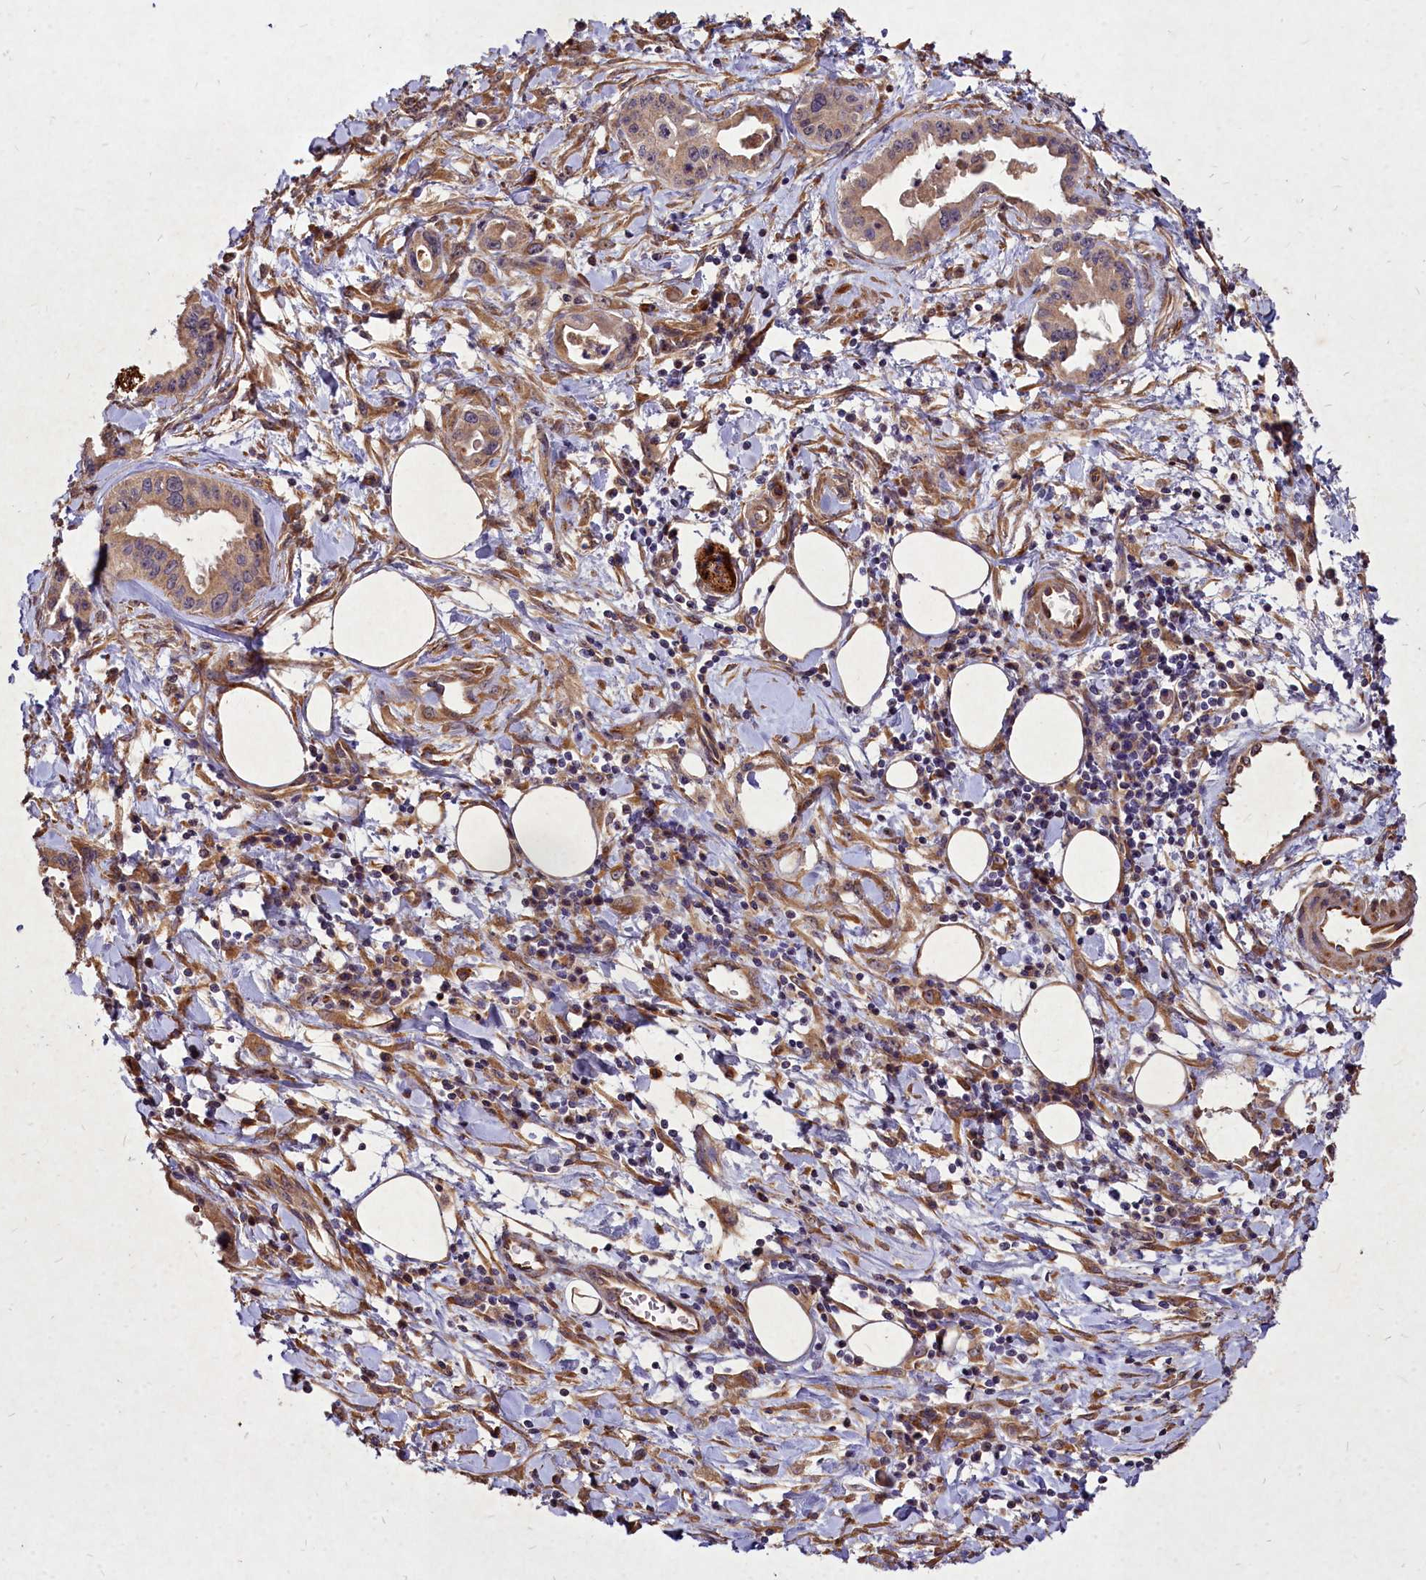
{"staining": {"intensity": "moderate", "quantity": "25%-75%", "location": "cytoplasmic/membranous"}, "tissue": "pancreatic cancer", "cell_type": "Tumor cells", "image_type": "cancer", "snomed": [{"axis": "morphology", "description": "Adenocarcinoma, NOS"}, {"axis": "topography", "description": "Pancreas"}], "caption": "Pancreatic cancer (adenocarcinoma) tissue demonstrates moderate cytoplasmic/membranous expression in about 25%-75% of tumor cells, visualized by immunohistochemistry.", "gene": "SKA1", "patient": {"sex": "female", "age": 77}}